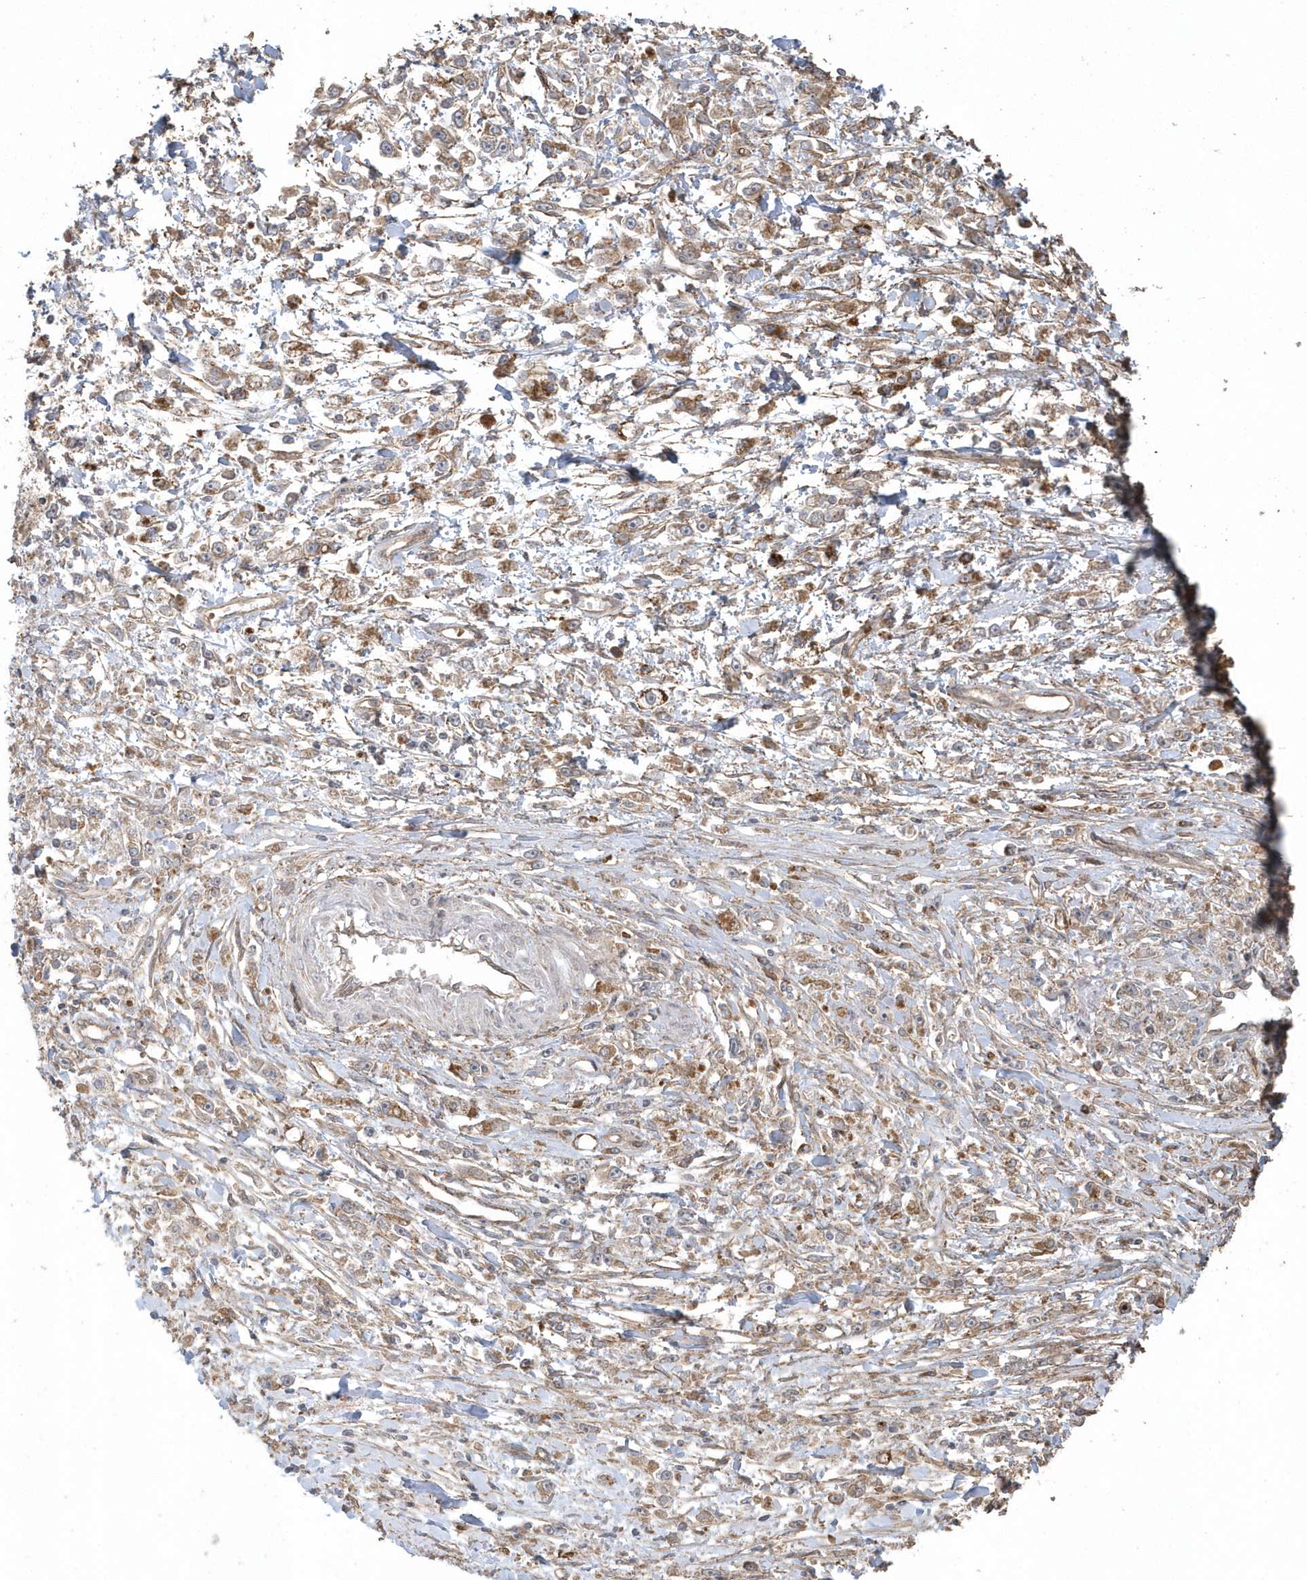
{"staining": {"intensity": "moderate", "quantity": ">75%", "location": "cytoplasmic/membranous"}, "tissue": "stomach cancer", "cell_type": "Tumor cells", "image_type": "cancer", "snomed": [{"axis": "morphology", "description": "Adenocarcinoma, NOS"}, {"axis": "topography", "description": "Stomach"}], "caption": "DAB immunohistochemical staining of human stomach cancer (adenocarcinoma) reveals moderate cytoplasmic/membranous protein positivity in about >75% of tumor cells. (Stains: DAB (3,3'-diaminobenzidine) in brown, nuclei in blue, Microscopy: brightfield microscopy at high magnification).", "gene": "HERPUD1", "patient": {"sex": "female", "age": 59}}